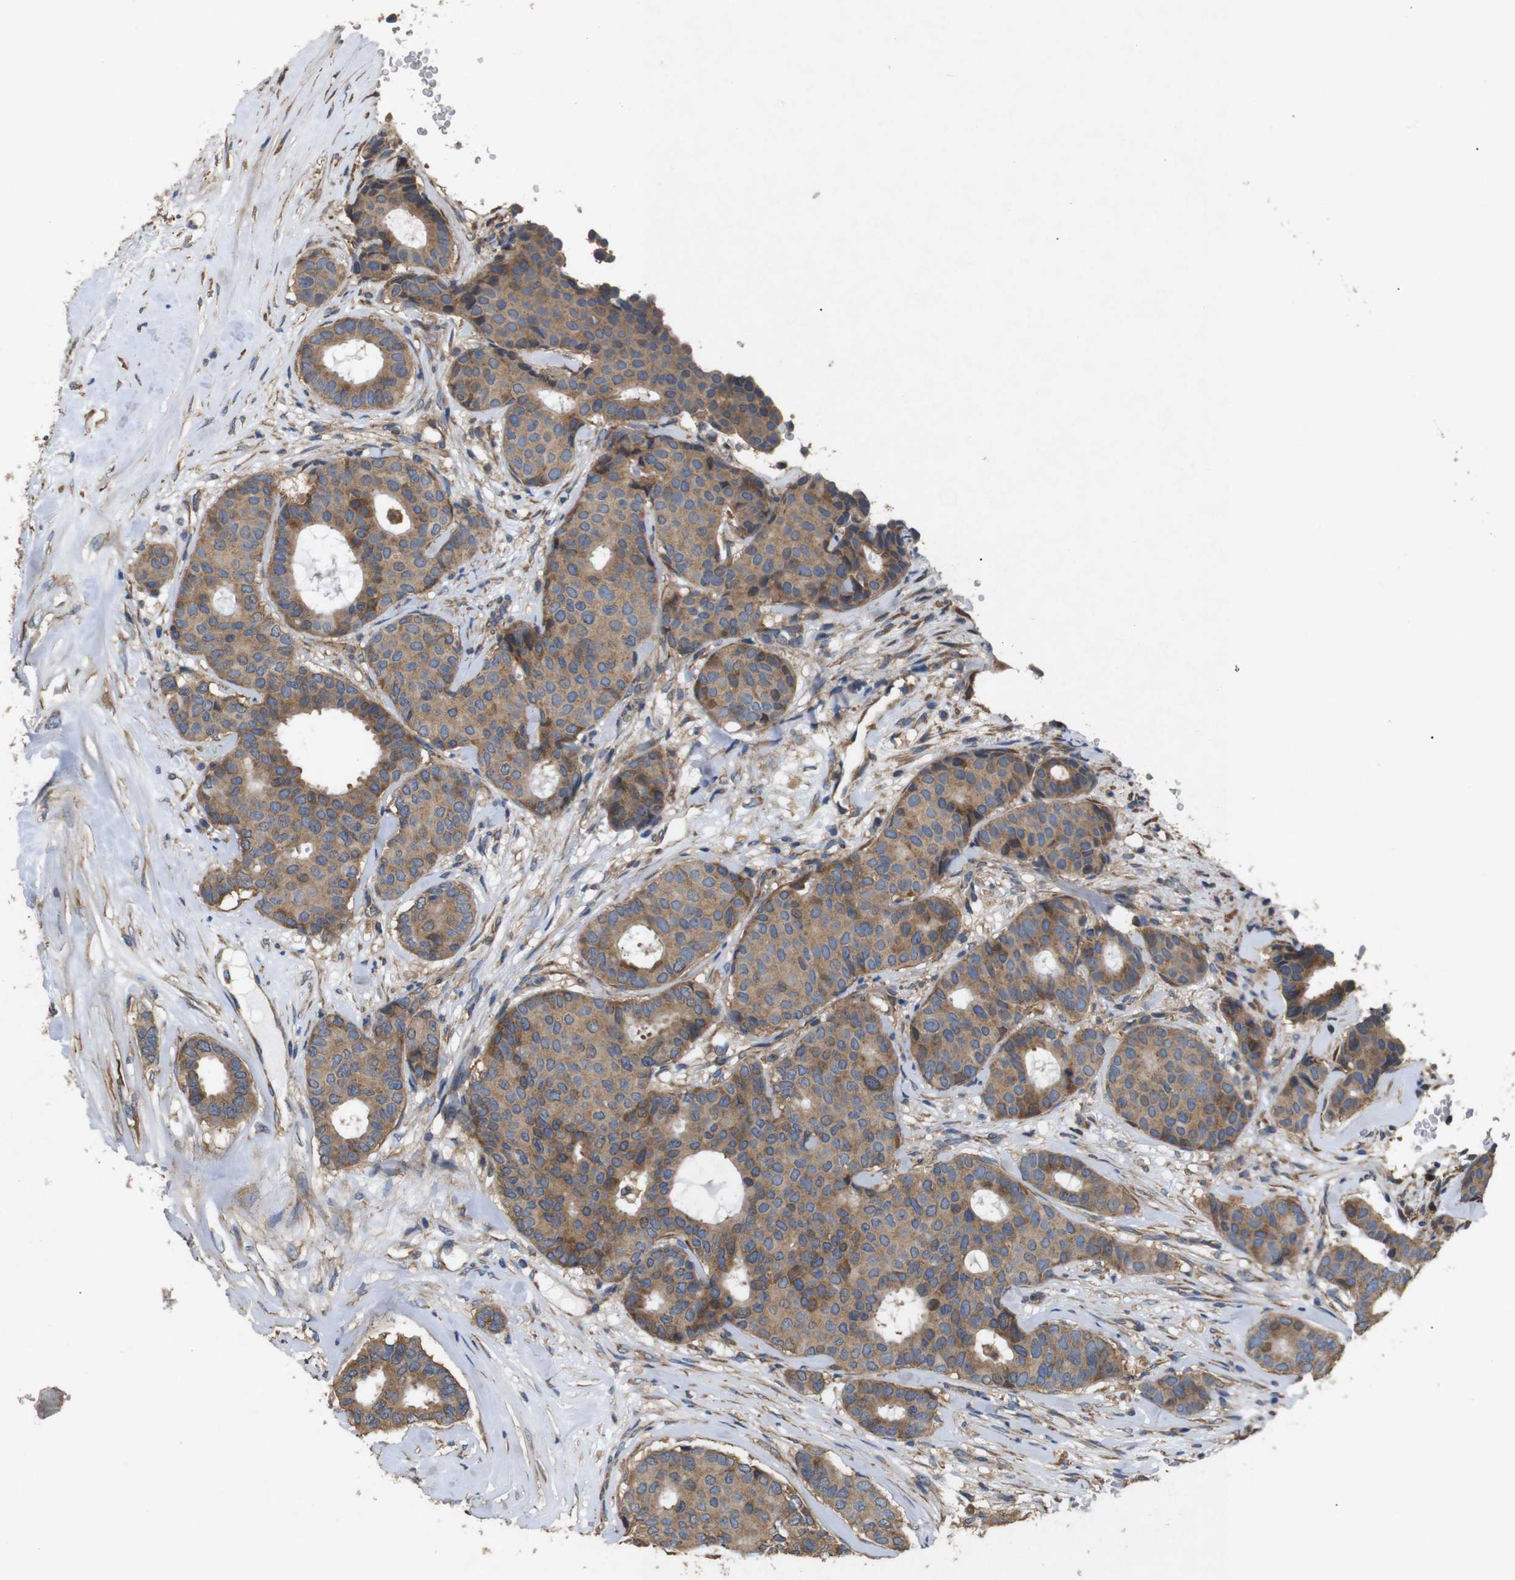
{"staining": {"intensity": "moderate", "quantity": ">75%", "location": "cytoplasmic/membranous"}, "tissue": "breast cancer", "cell_type": "Tumor cells", "image_type": "cancer", "snomed": [{"axis": "morphology", "description": "Duct carcinoma"}, {"axis": "topography", "description": "Breast"}], "caption": "Immunohistochemistry of human breast cancer (invasive ductal carcinoma) displays medium levels of moderate cytoplasmic/membranous positivity in approximately >75% of tumor cells. (Stains: DAB in brown, nuclei in blue, Microscopy: brightfield microscopy at high magnification).", "gene": "BNIP3", "patient": {"sex": "female", "age": 75}}